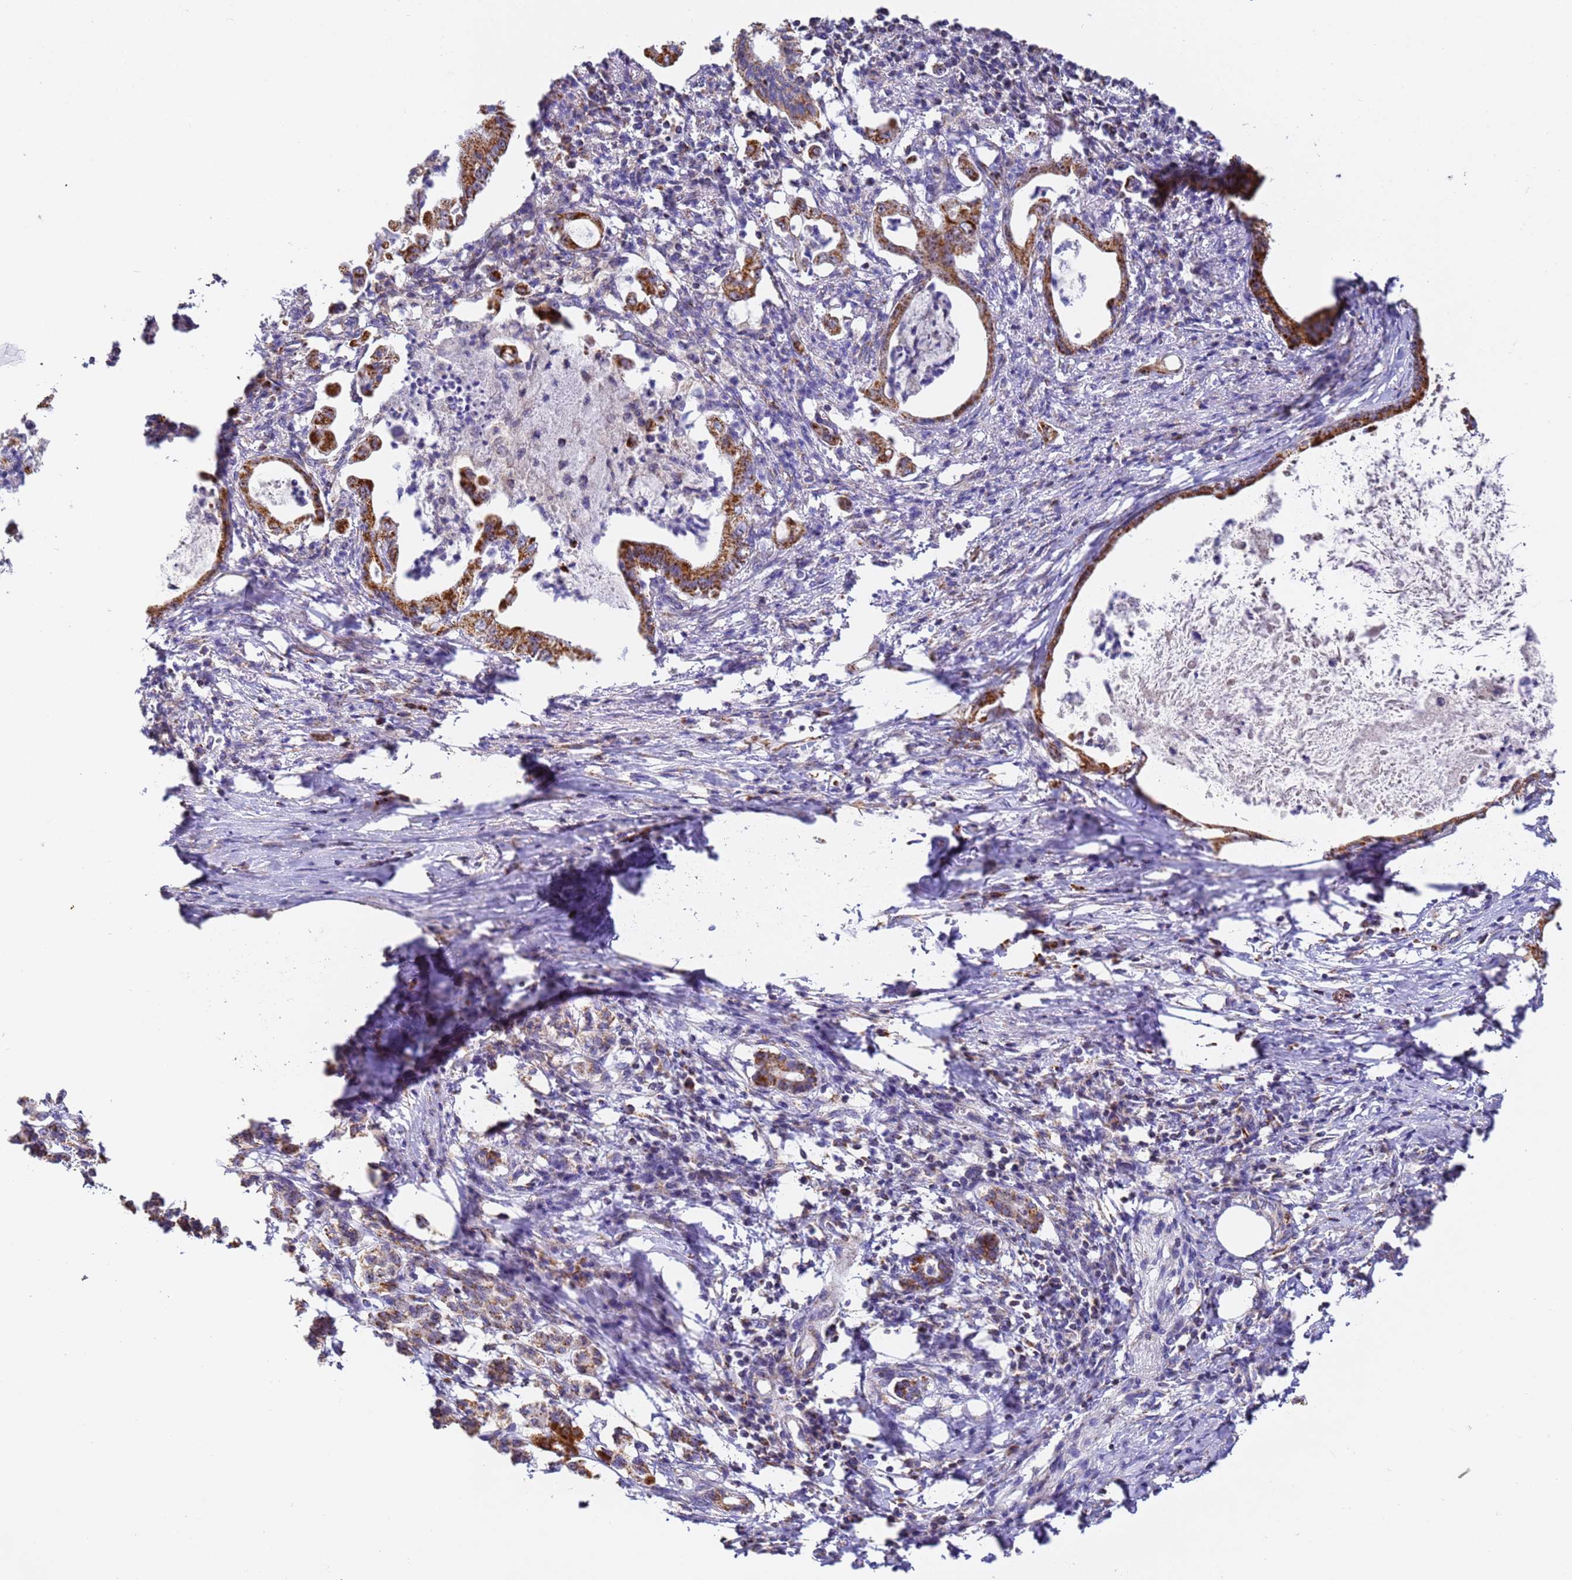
{"staining": {"intensity": "strong", "quantity": ">75%", "location": "cytoplasmic/membranous"}, "tissue": "pancreatic cancer", "cell_type": "Tumor cells", "image_type": "cancer", "snomed": [{"axis": "morphology", "description": "Adenocarcinoma, NOS"}, {"axis": "topography", "description": "Pancreas"}], "caption": "Pancreatic cancer (adenocarcinoma) stained for a protein exhibits strong cytoplasmic/membranous positivity in tumor cells.", "gene": "FRG2C", "patient": {"sex": "female", "age": 55}}